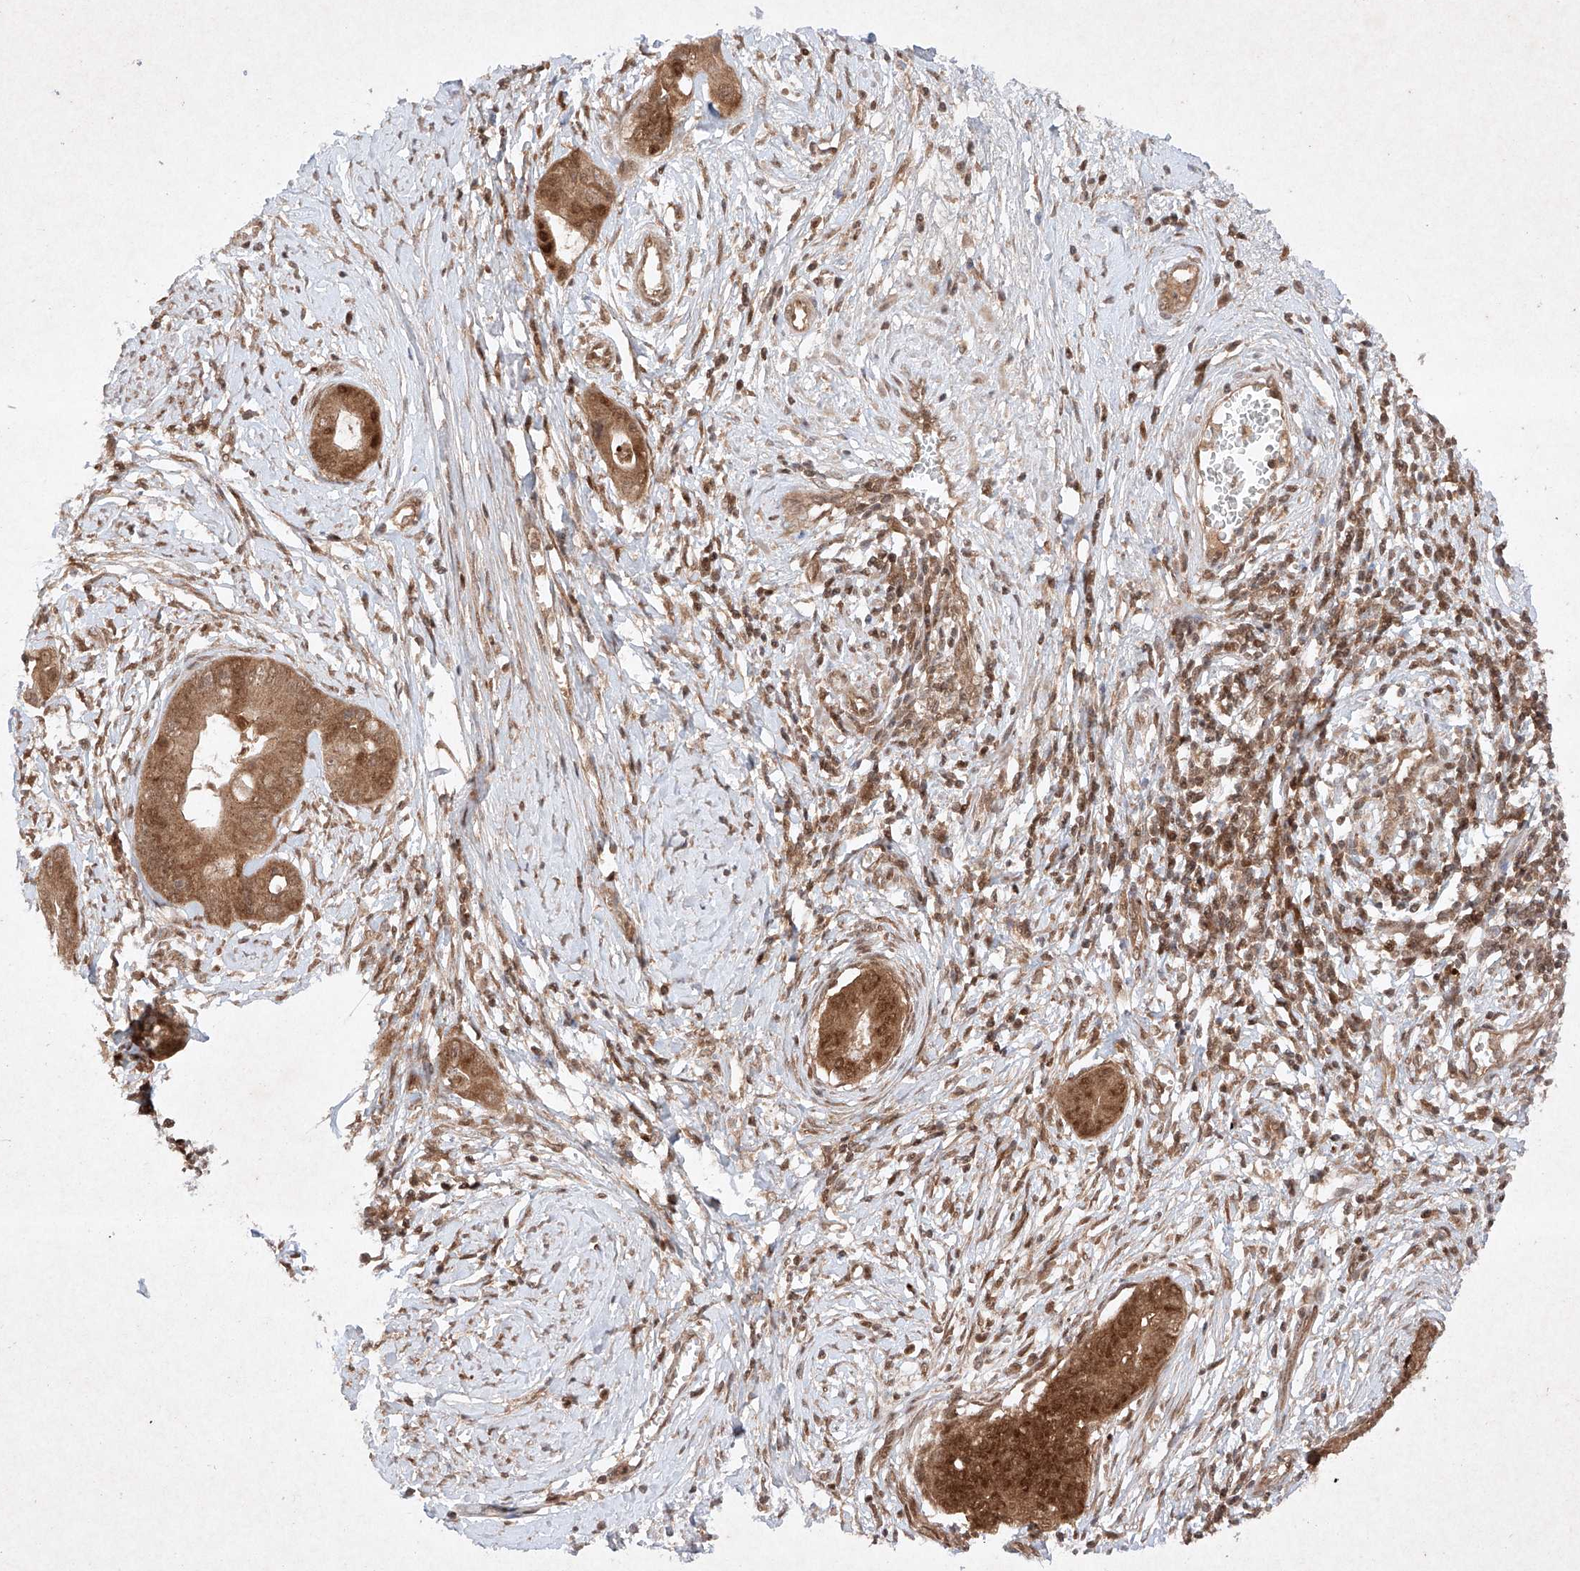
{"staining": {"intensity": "moderate", "quantity": ">75%", "location": "cytoplasmic/membranous,nuclear"}, "tissue": "cervical cancer", "cell_type": "Tumor cells", "image_type": "cancer", "snomed": [{"axis": "morphology", "description": "Adenocarcinoma, NOS"}, {"axis": "topography", "description": "Cervix"}], "caption": "Adenocarcinoma (cervical) stained for a protein exhibits moderate cytoplasmic/membranous and nuclear positivity in tumor cells.", "gene": "RNF31", "patient": {"sex": "female", "age": 44}}